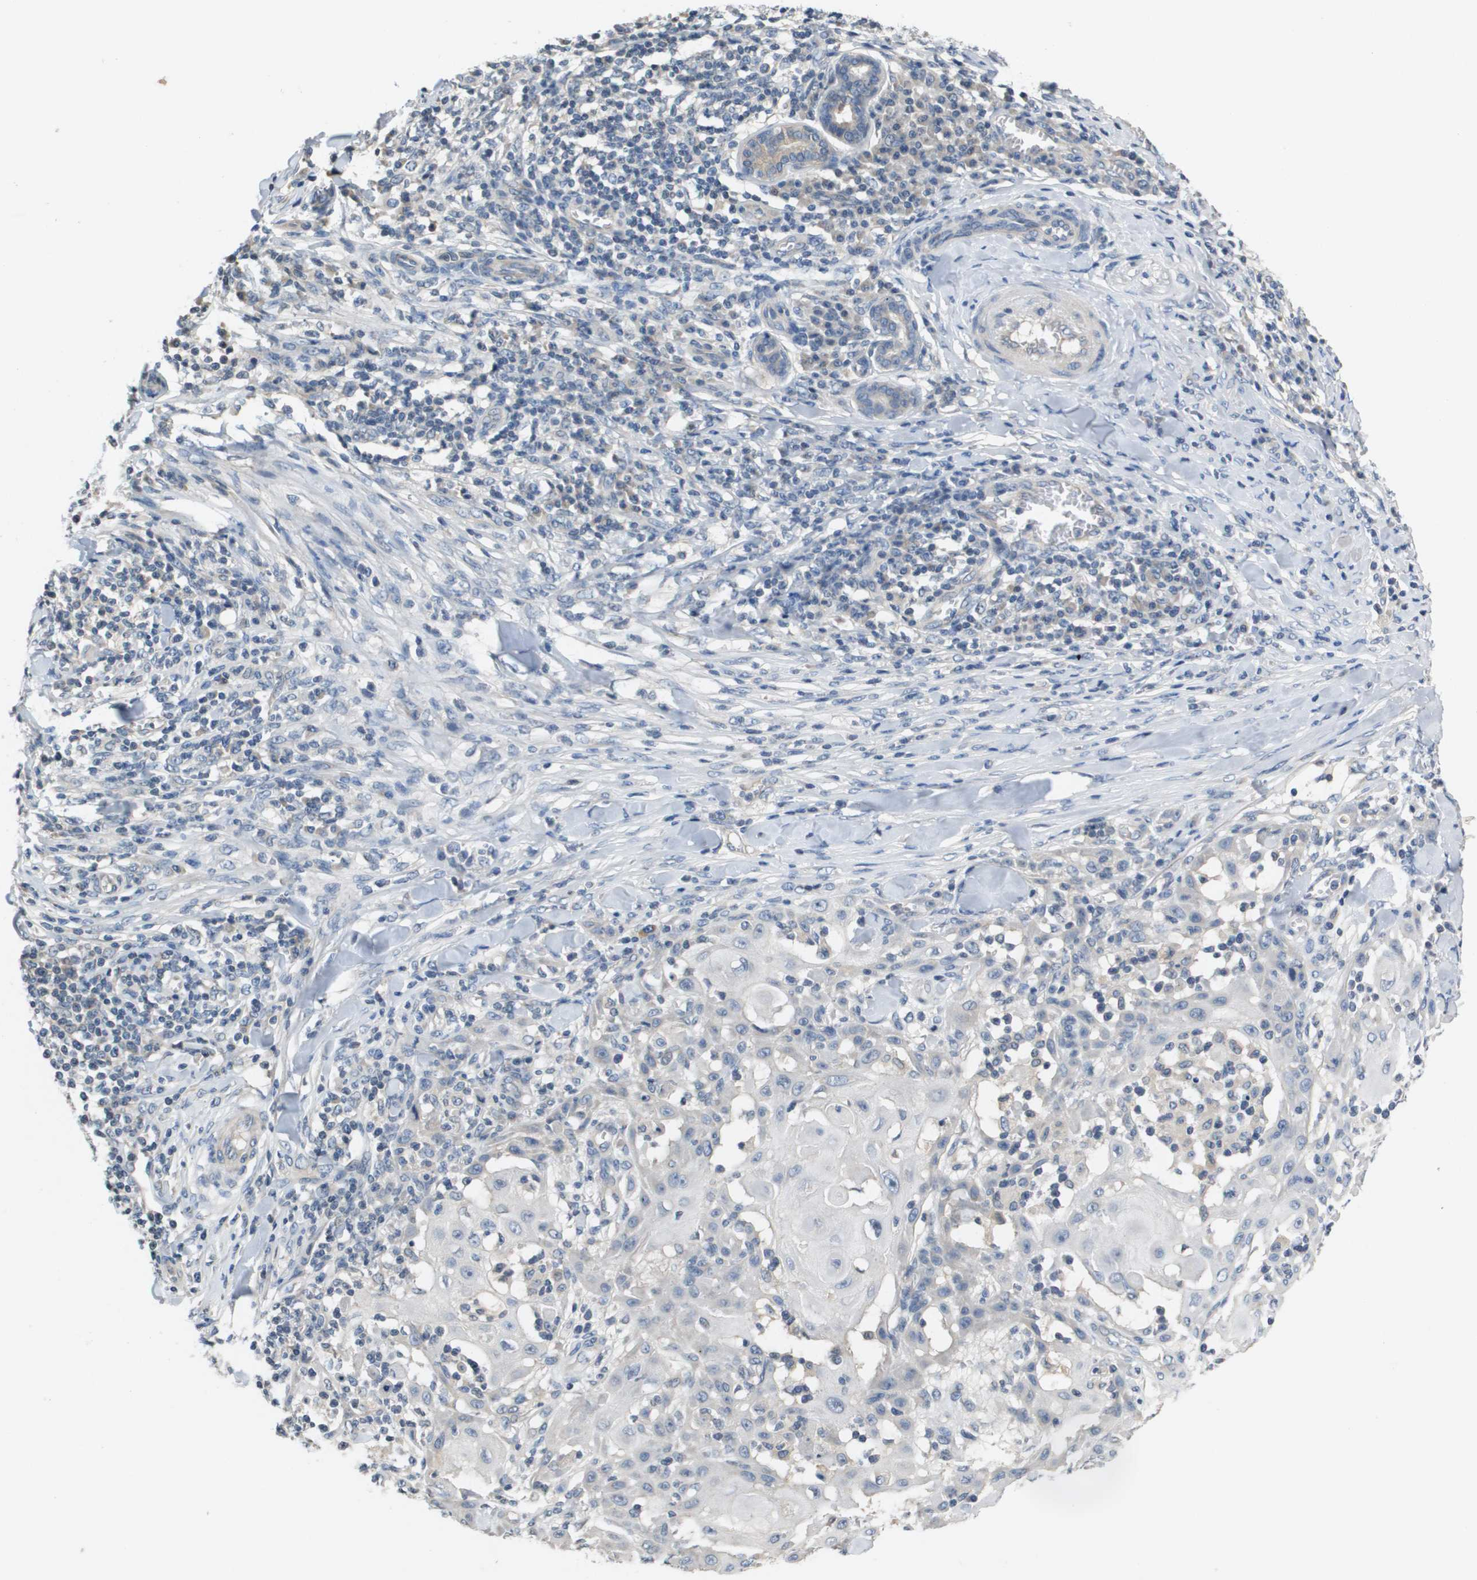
{"staining": {"intensity": "negative", "quantity": "none", "location": "none"}, "tissue": "skin cancer", "cell_type": "Tumor cells", "image_type": "cancer", "snomed": [{"axis": "morphology", "description": "Squamous cell carcinoma, NOS"}, {"axis": "topography", "description": "Skin"}], "caption": "A high-resolution image shows immunohistochemistry (IHC) staining of skin cancer, which shows no significant positivity in tumor cells.", "gene": "CAPN11", "patient": {"sex": "male", "age": 24}}